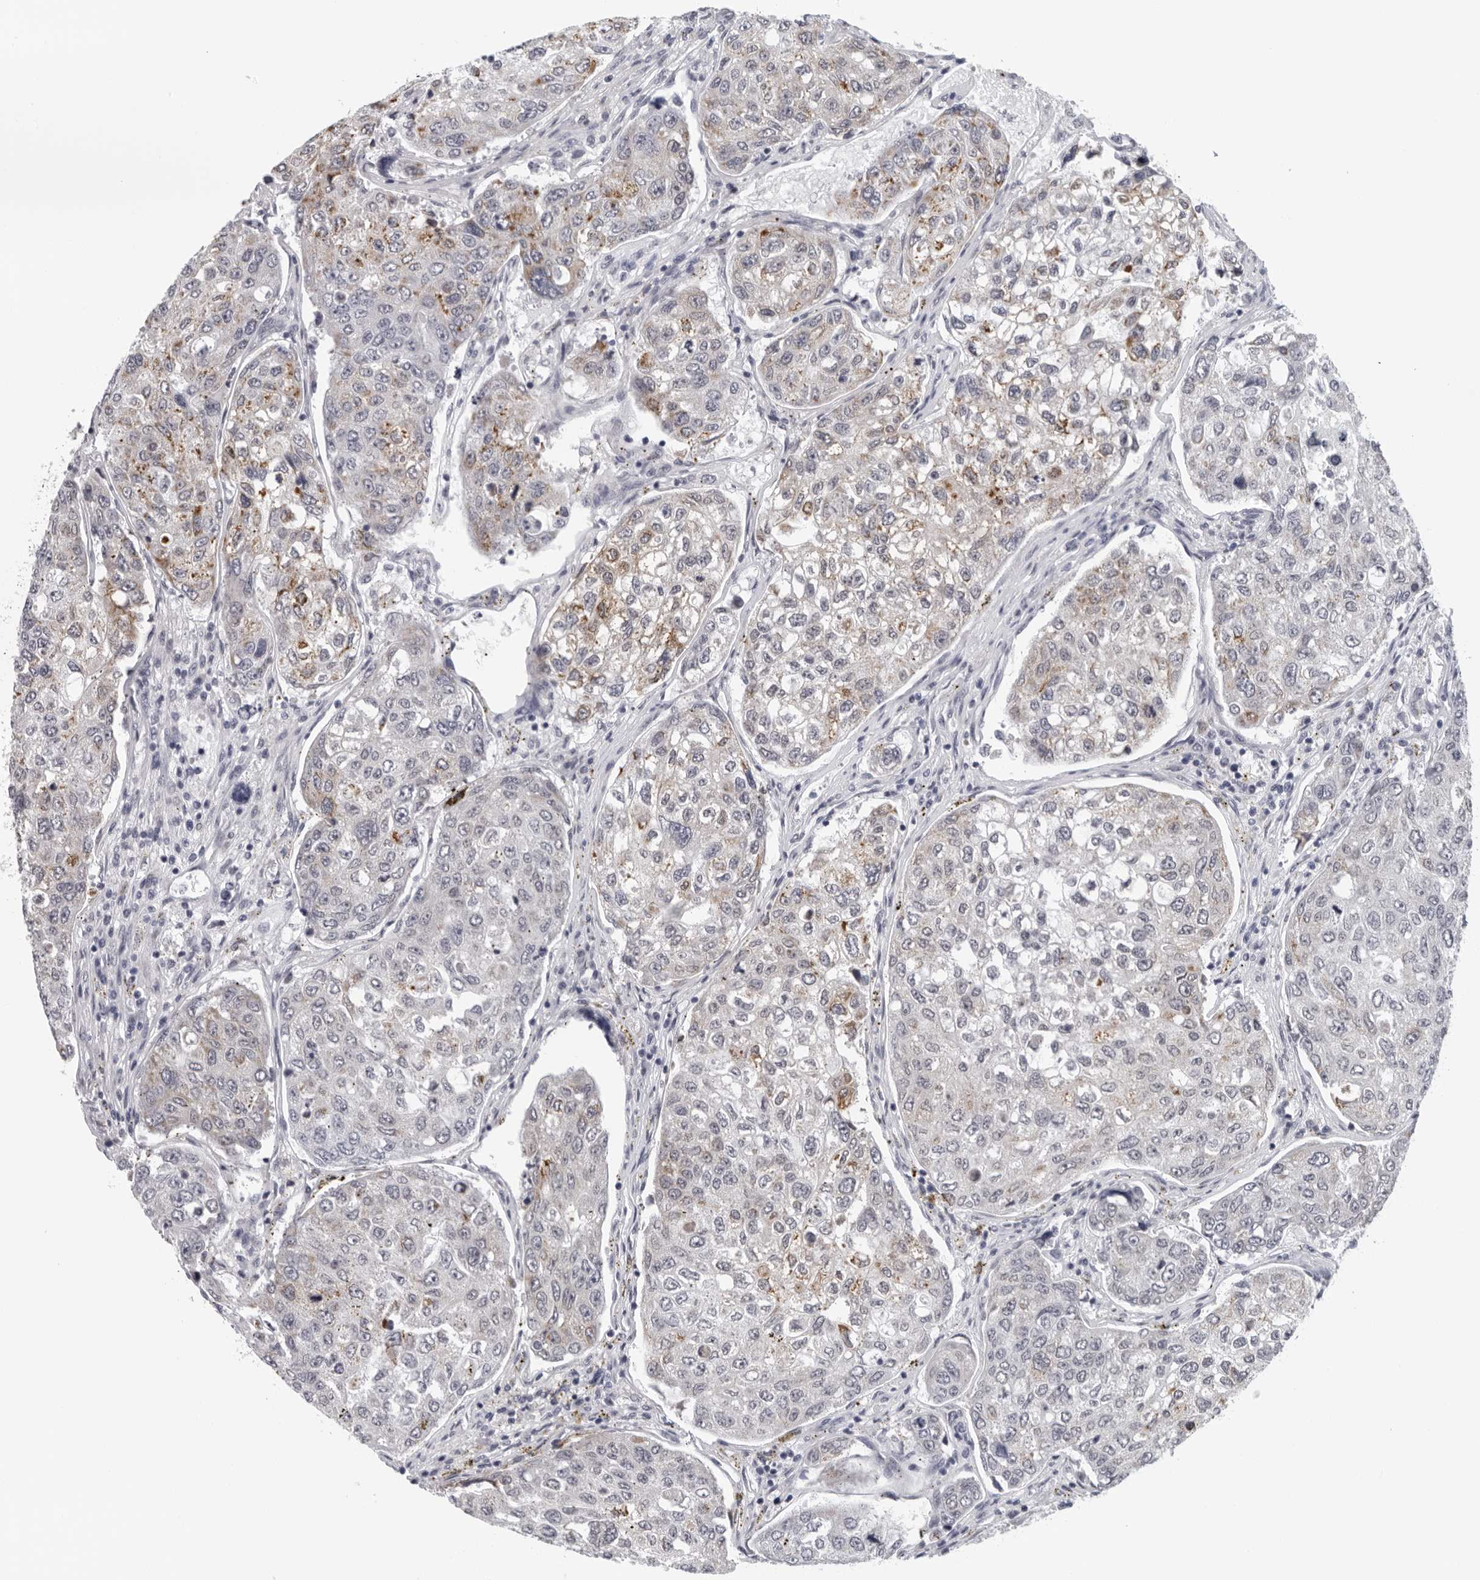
{"staining": {"intensity": "moderate", "quantity": "<25%", "location": "cytoplasmic/membranous"}, "tissue": "urothelial cancer", "cell_type": "Tumor cells", "image_type": "cancer", "snomed": [{"axis": "morphology", "description": "Urothelial carcinoma, High grade"}, {"axis": "topography", "description": "Lymph node"}, {"axis": "topography", "description": "Urinary bladder"}], "caption": "Approximately <25% of tumor cells in human urothelial carcinoma (high-grade) display moderate cytoplasmic/membranous protein staining as visualized by brown immunohistochemical staining.", "gene": "CPT2", "patient": {"sex": "male", "age": 51}}